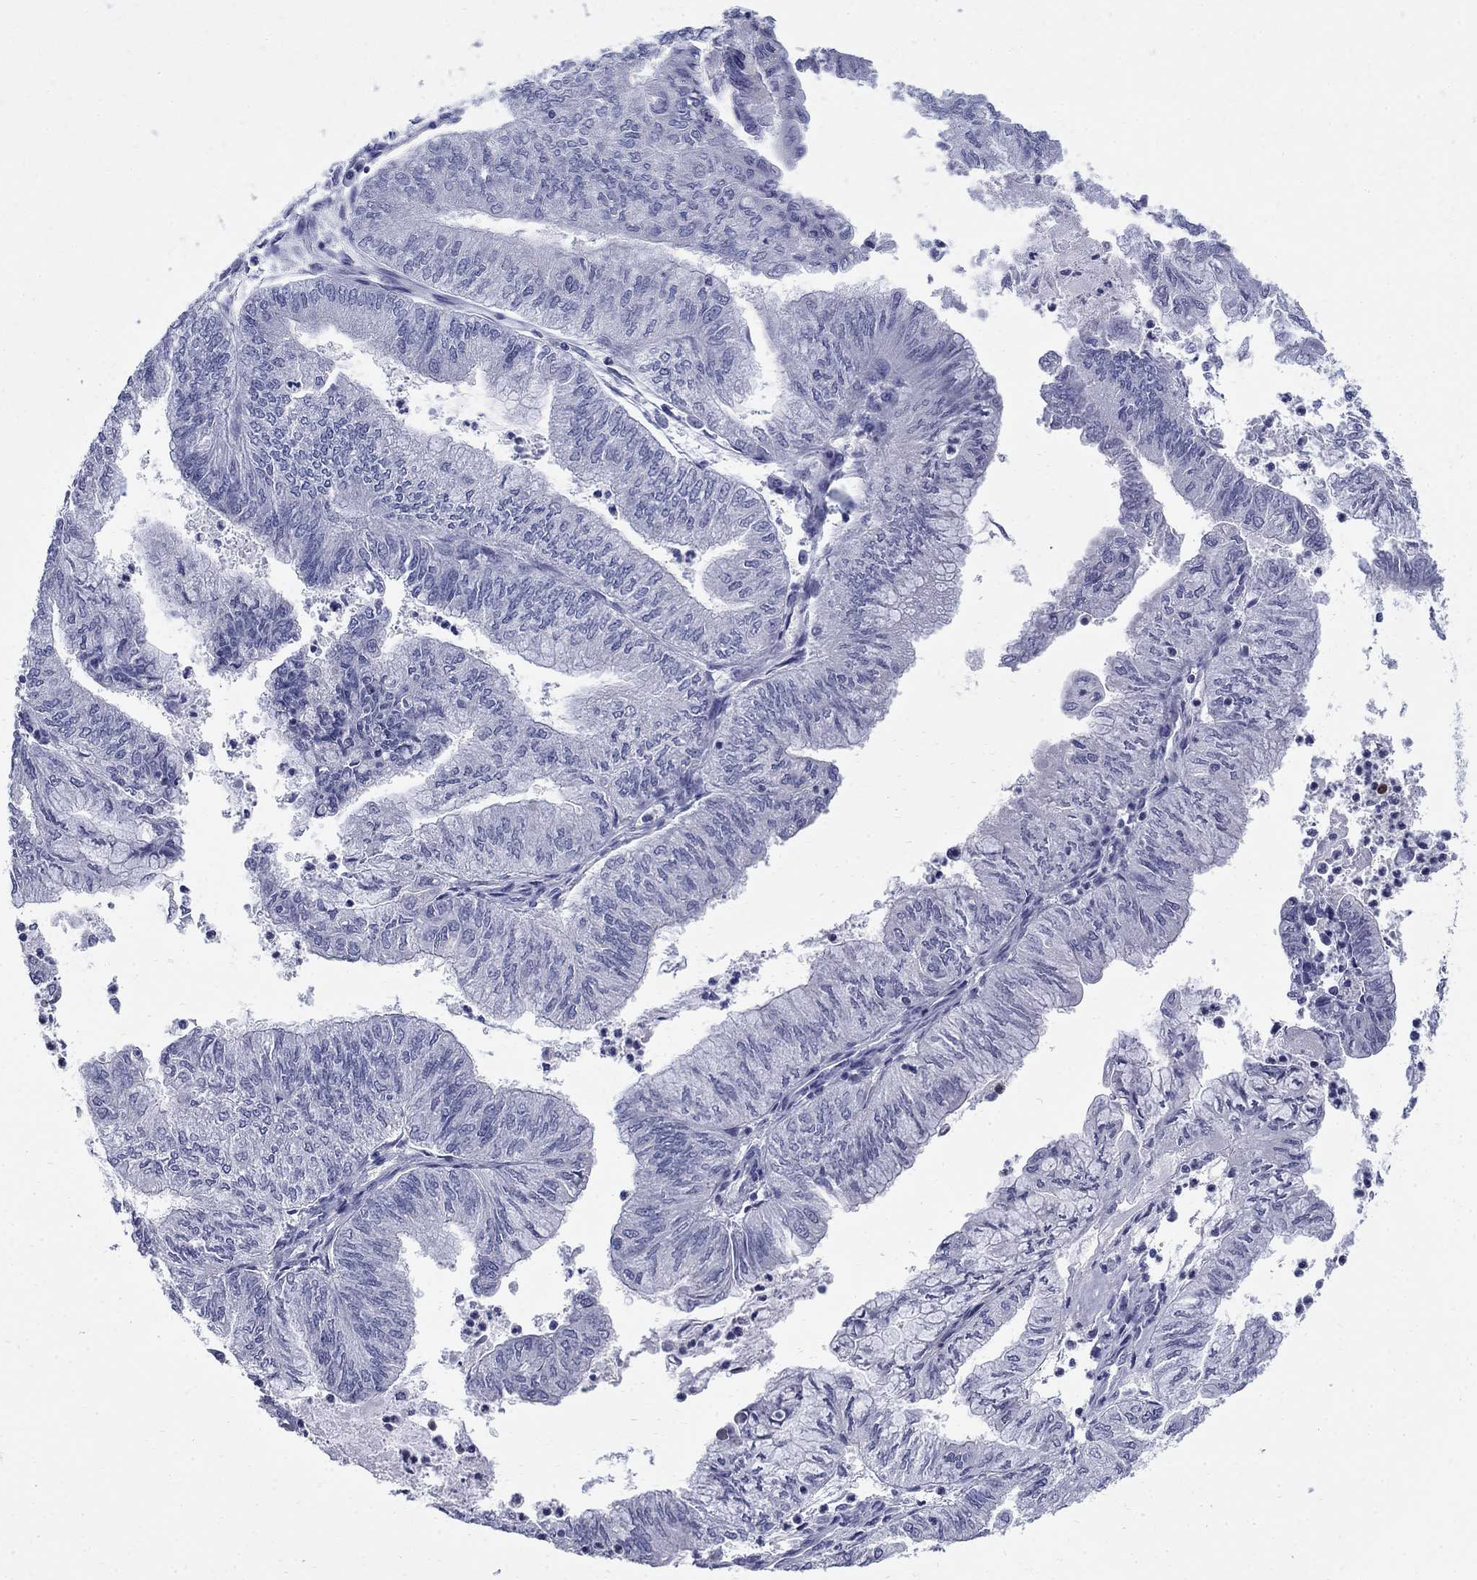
{"staining": {"intensity": "negative", "quantity": "none", "location": "none"}, "tissue": "endometrial cancer", "cell_type": "Tumor cells", "image_type": "cancer", "snomed": [{"axis": "morphology", "description": "Adenocarcinoma, NOS"}, {"axis": "topography", "description": "Endometrium"}], "caption": "An image of human endometrial cancer is negative for staining in tumor cells.", "gene": "SERPINB2", "patient": {"sex": "female", "age": 59}}